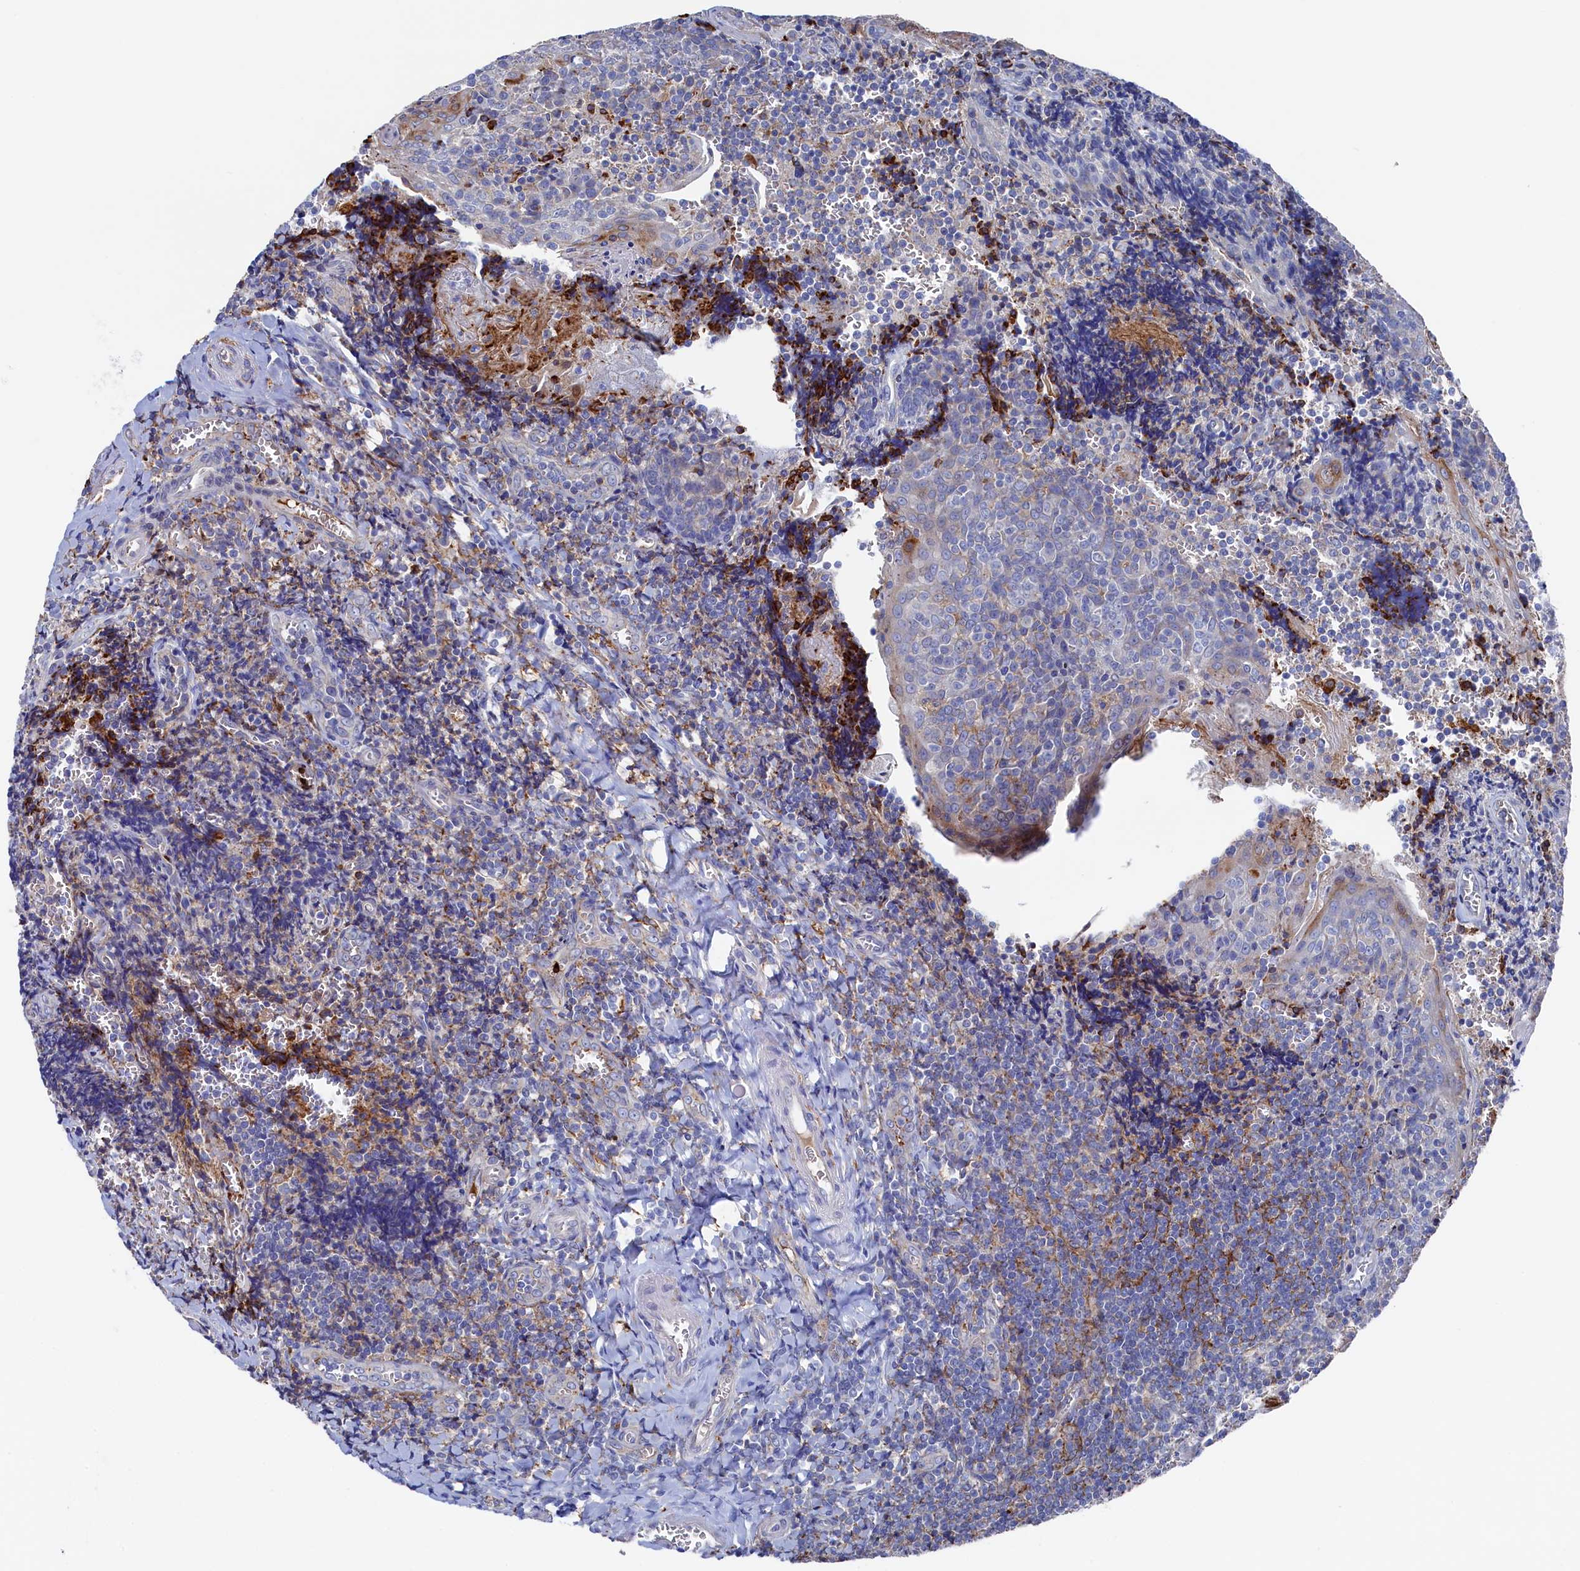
{"staining": {"intensity": "moderate", "quantity": "25%-75%", "location": "cytoplasmic/membranous"}, "tissue": "tonsil", "cell_type": "Germinal center cells", "image_type": "normal", "snomed": [{"axis": "morphology", "description": "Normal tissue, NOS"}, {"axis": "topography", "description": "Tonsil"}], "caption": "Normal tonsil was stained to show a protein in brown. There is medium levels of moderate cytoplasmic/membranous expression in approximately 25%-75% of germinal center cells.", "gene": "C12orf73", "patient": {"sex": "male", "age": 27}}